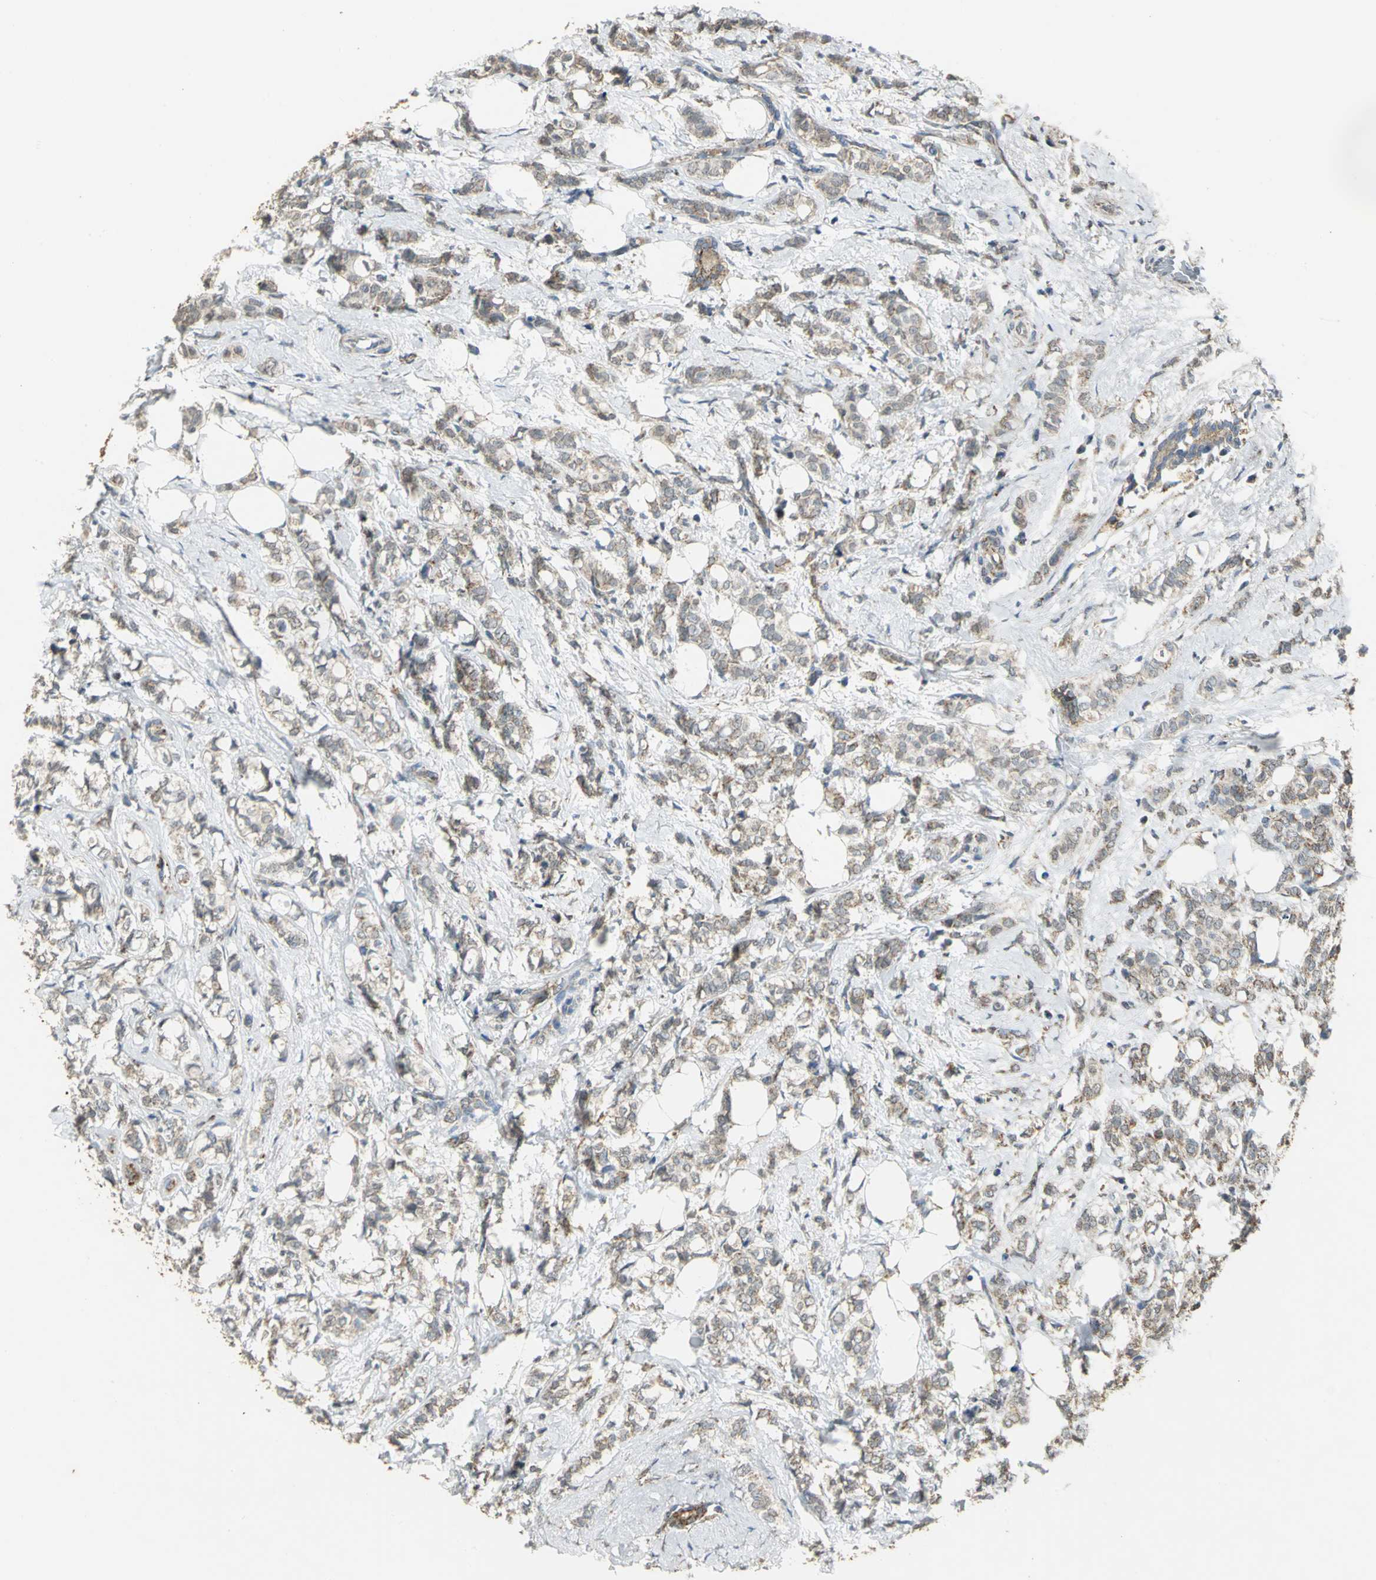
{"staining": {"intensity": "moderate", "quantity": "25%-75%", "location": "cytoplasmic/membranous"}, "tissue": "breast cancer", "cell_type": "Tumor cells", "image_type": "cancer", "snomed": [{"axis": "morphology", "description": "Lobular carcinoma"}, {"axis": "topography", "description": "Breast"}], "caption": "Breast cancer stained for a protein reveals moderate cytoplasmic/membranous positivity in tumor cells.", "gene": "NDUFB5", "patient": {"sex": "female", "age": 60}}